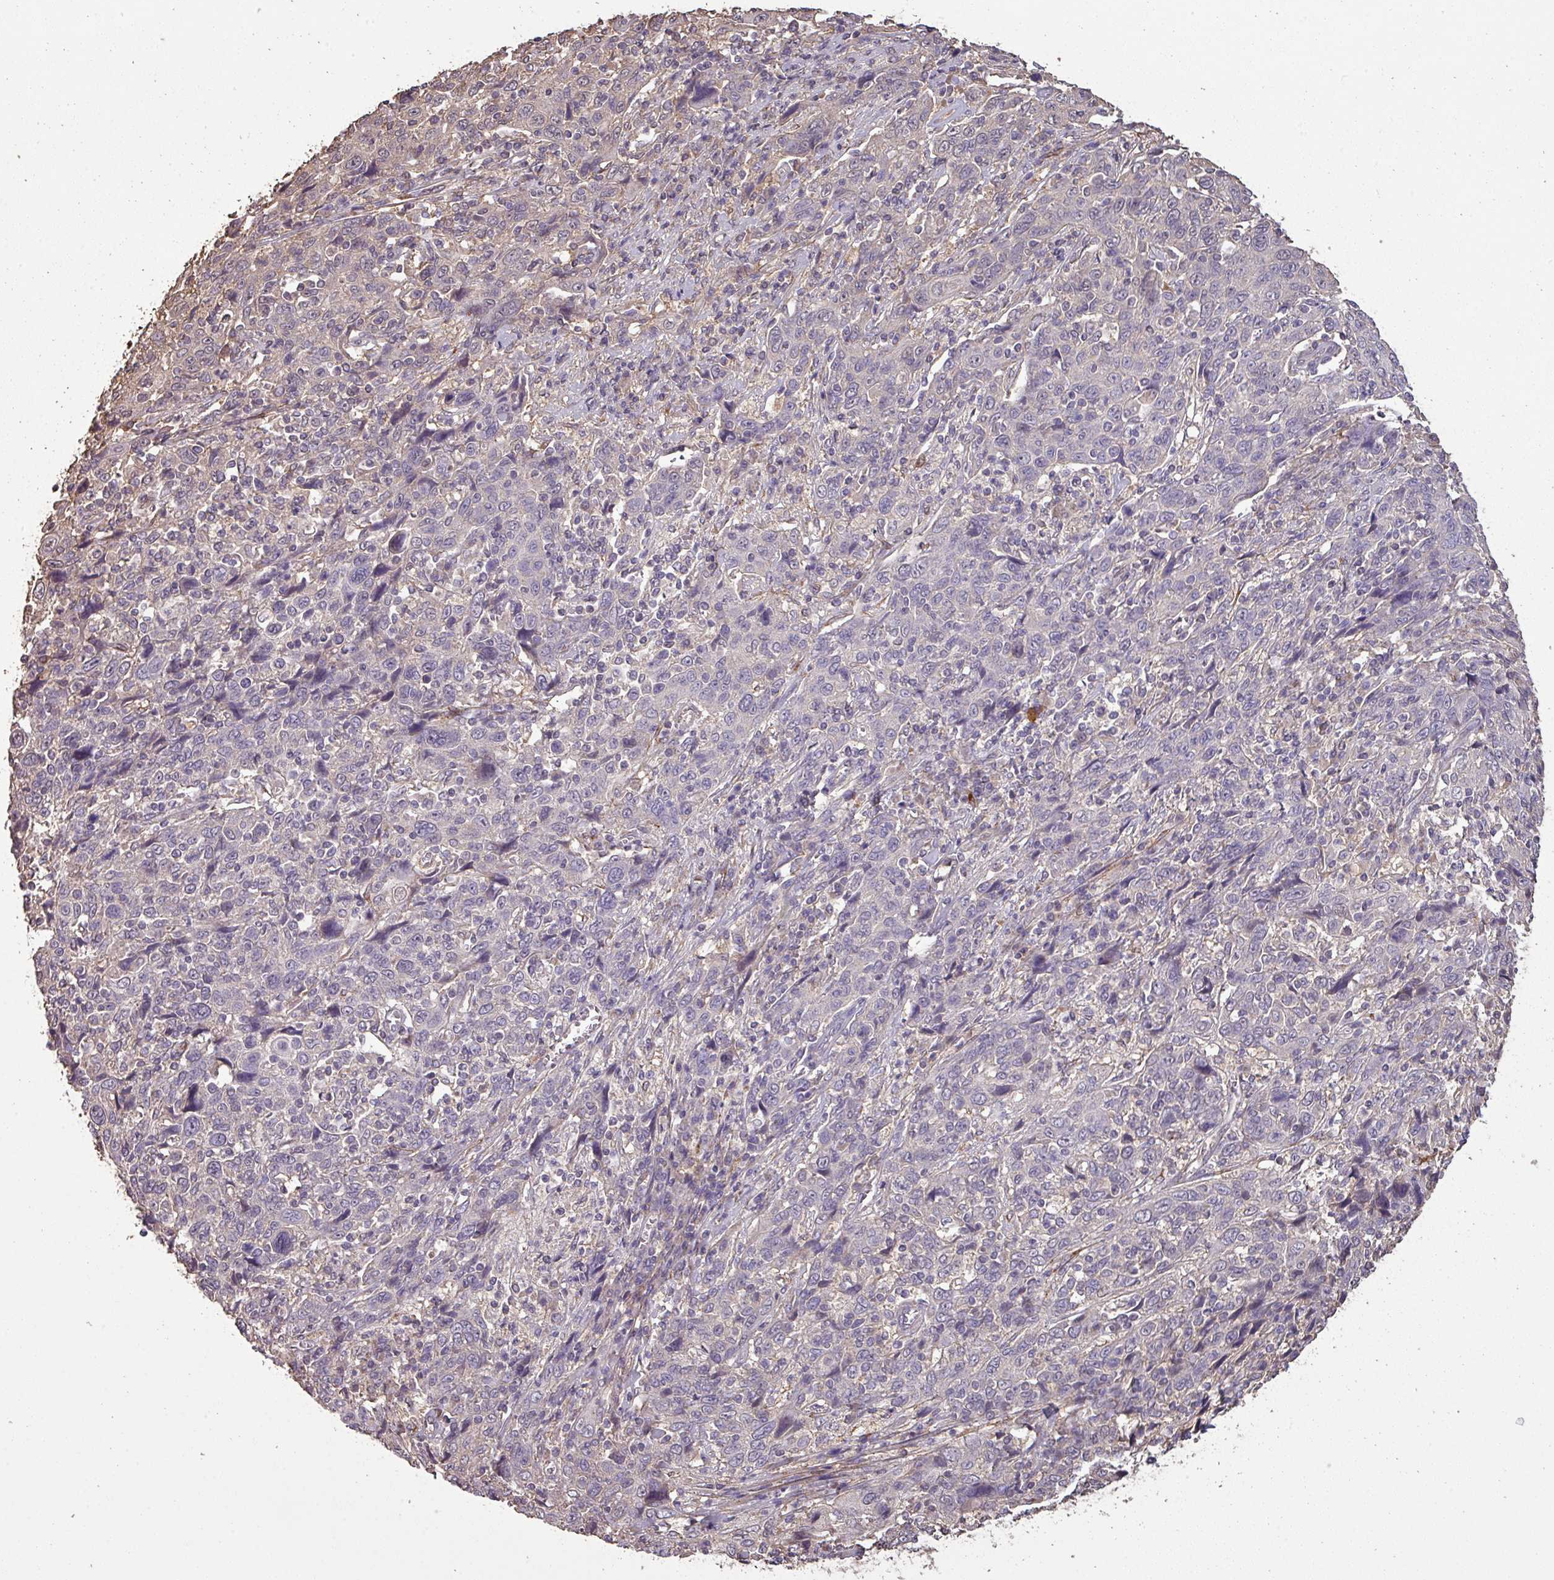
{"staining": {"intensity": "weak", "quantity": "<25%", "location": "cytoplasmic/membranous"}, "tissue": "cervical cancer", "cell_type": "Tumor cells", "image_type": "cancer", "snomed": [{"axis": "morphology", "description": "Squamous cell carcinoma, NOS"}, {"axis": "topography", "description": "Cervix"}], "caption": "Tumor cells show no significant protein expression in cervical cancer. The staining was performed using DAB (3,3'-diaminobenzidine) to visualize the protein expression in brown, while the nuclei were stained in blue with hematoxylin (Magnification: 20x).", "gene": "ISLR", "patient": {"sex": "female", "age": 46}}